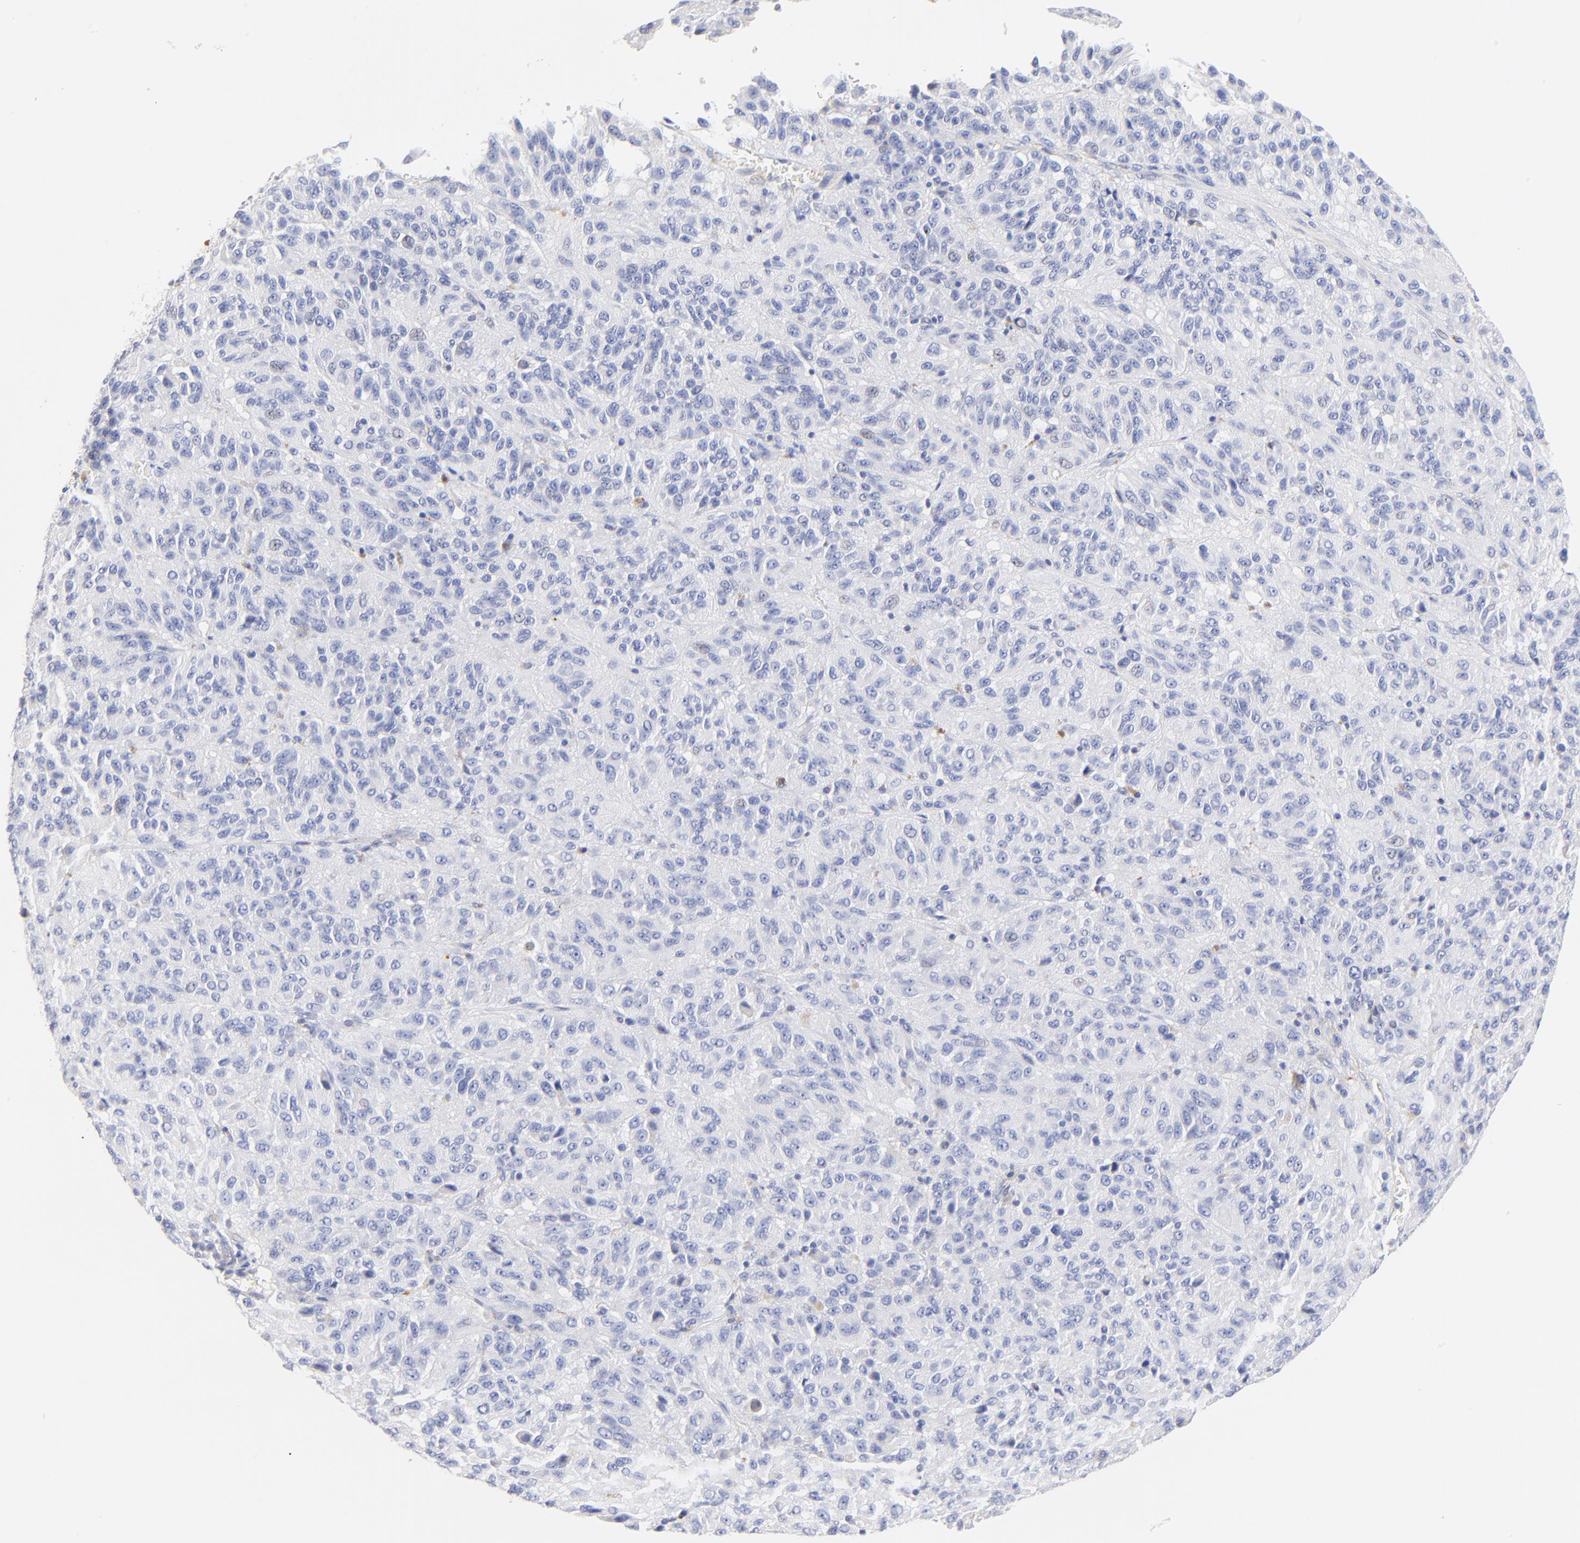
{"staining": {"intensity": "negative", "quantity": "none", "location": "none"}, "tissue": "melanoma", "cell_type": "Tumor cells", "image_type": "cancer", "snomed": [{"axis": "morphology", "description": "Malignant melanoma, Metastatic site"}, {"axis": "topography", "description": "Lung"}], "caption": "The histopathology image shows no staining of tumor cells in melanoma.", "gene": "MDGA2", "patient": {"sex": "male", "age": 64}}